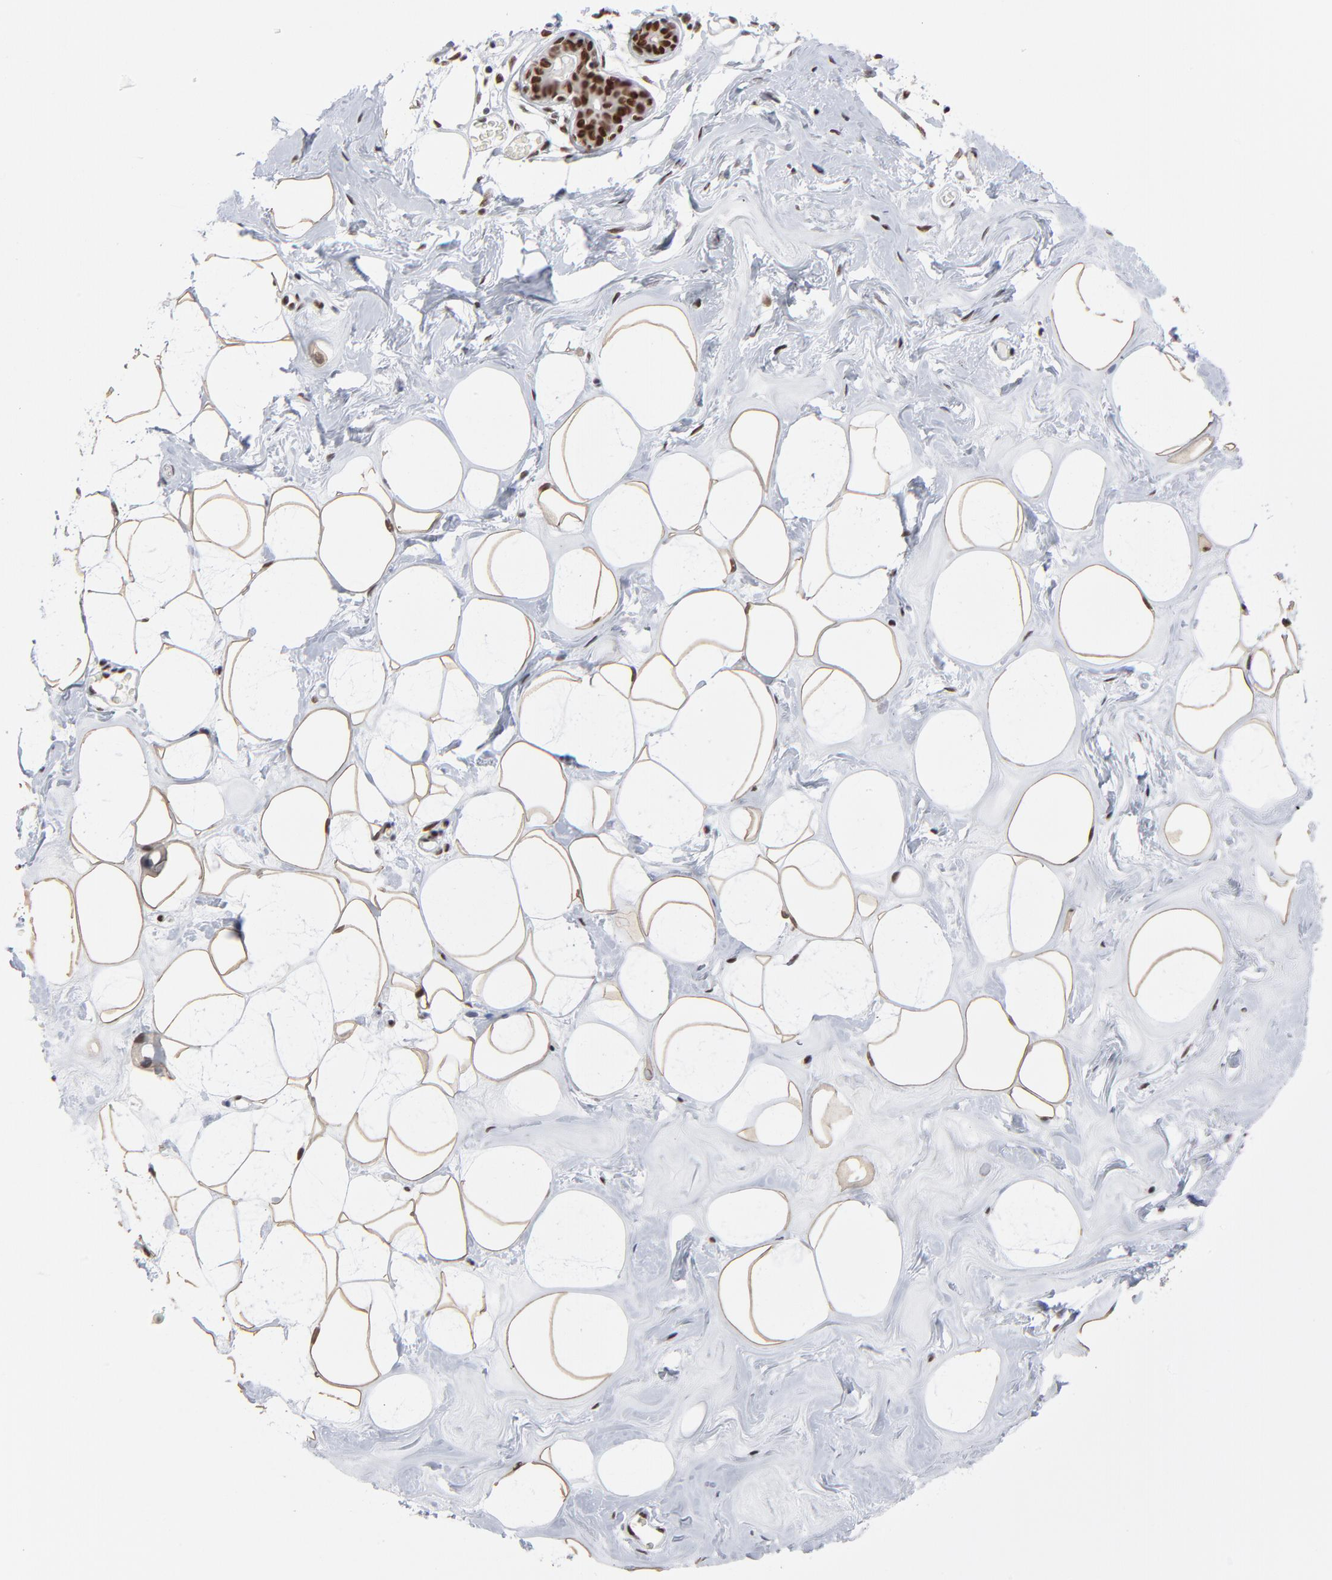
{"staining": {"intensity": "strong", "quantity": ">75%", "location": "cytoplasmic/membranous,nuclear"}, "tissue": "breast", "cell_type": "Adipocytes", "image_type": "normal", "snomed": [{"axis": "morphology", "description": "Normal tissue, NOS"}, {"axis": "morphology", "description": "Fibrosis, NOS"}, {"axis": "topography", "description": "Breast"}], "caption": "Strong cytoplasmic/membranous,nuclear positivity for a protein is present in about >75% of adipocytes of normal breast using immunohistochemistry (IHC).", "gene": "ZMYM3", "patient": {"sex": "female", "age": 39}}